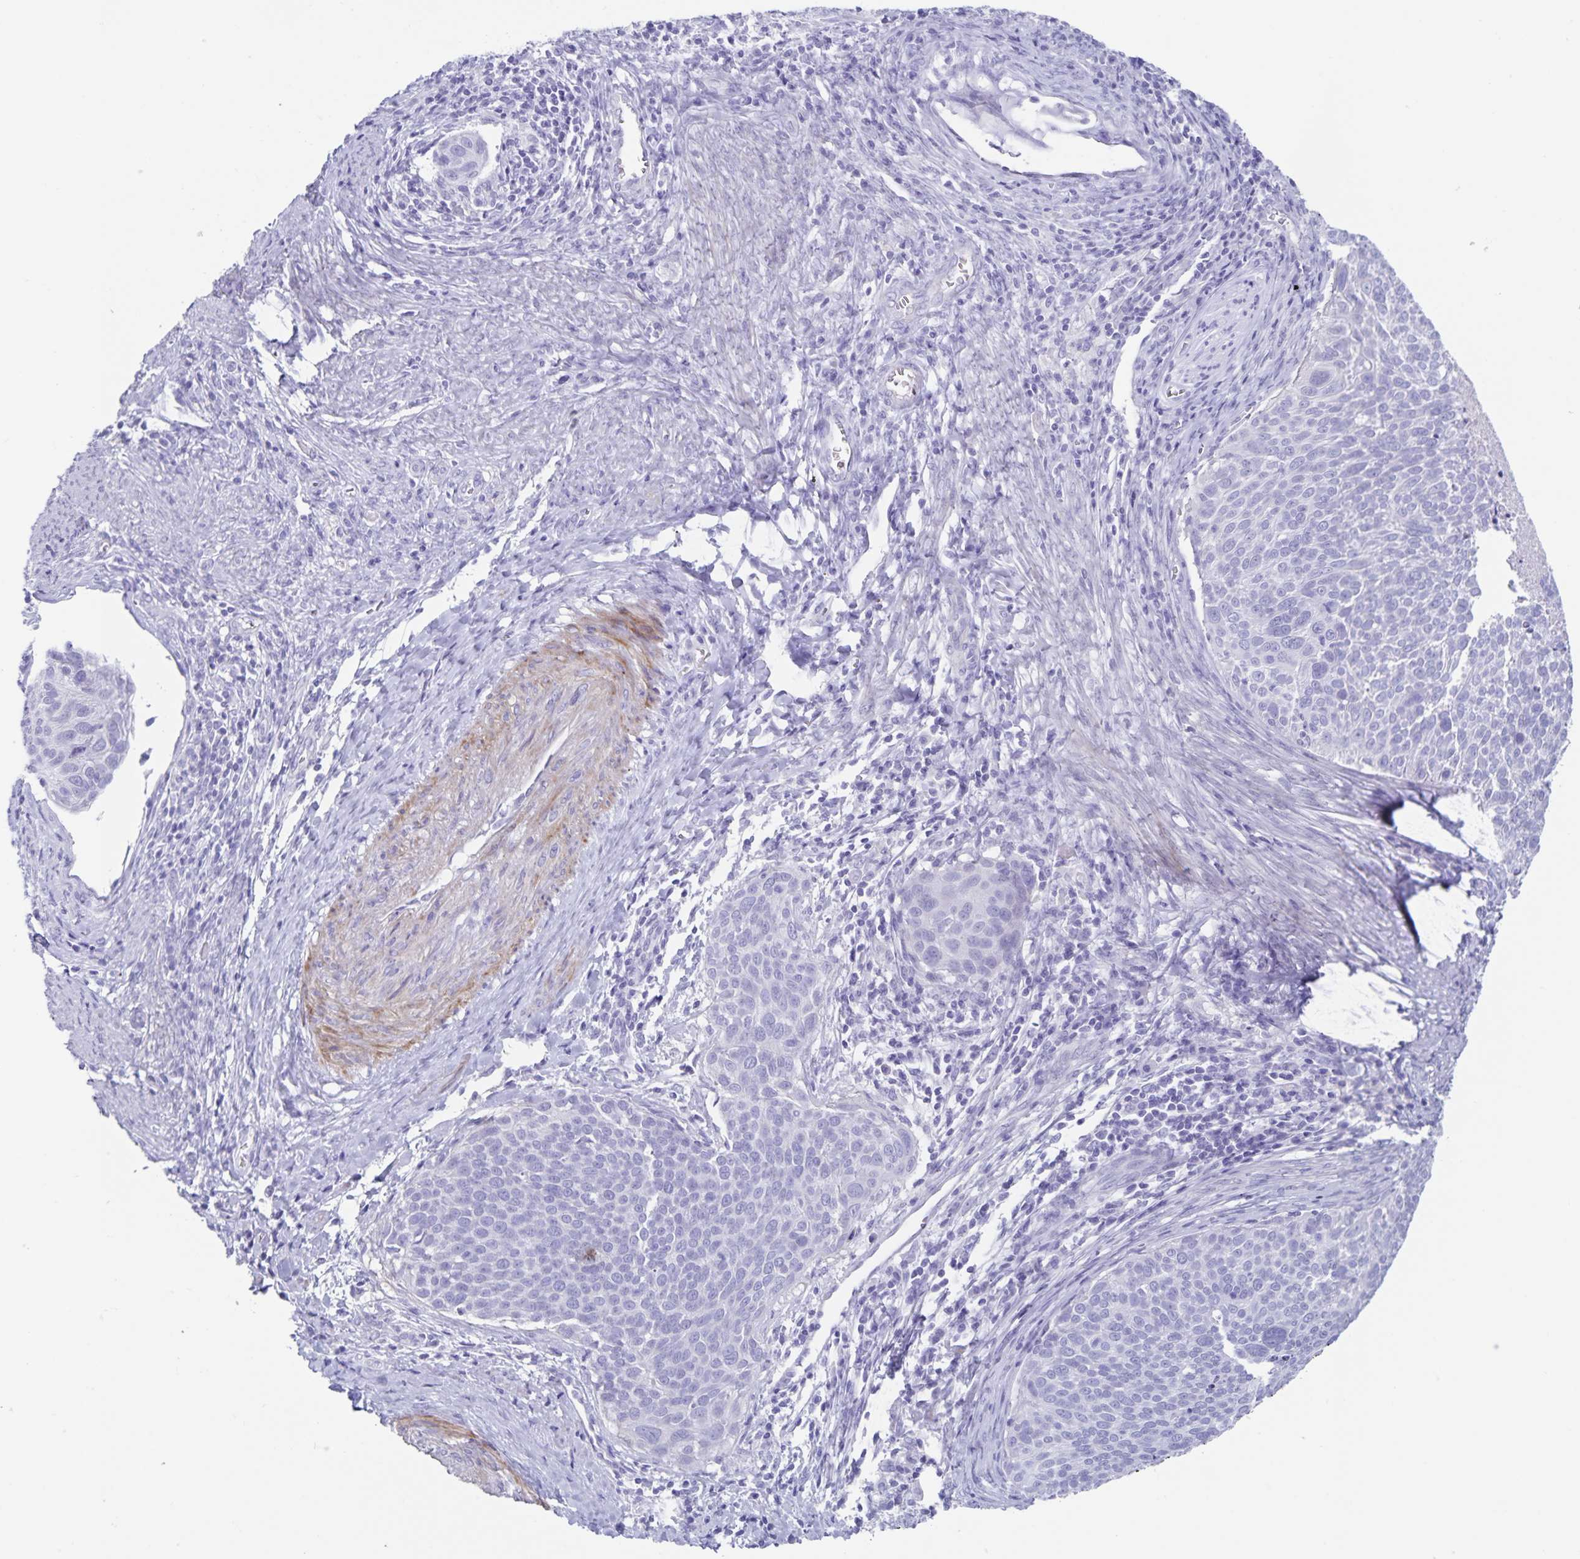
{"staining": {"intensity": "negative", "quantity": "none", "location": "none"}, "tissue": "cervical cancer", "cell_type": "Tumor cells", "image_type": "cancer", "snomed": [{"axis": "morphology", "description": "Squamous cell carcinoma, NOS"}, {"axis": "topography", "description": "Cervix"}], "caption": "IHC of human cervical squamous cell carcinoma shows no expression in tumor cells.", "gene": "C11orf42", "patient": {"sex": "female", "age": 39}}